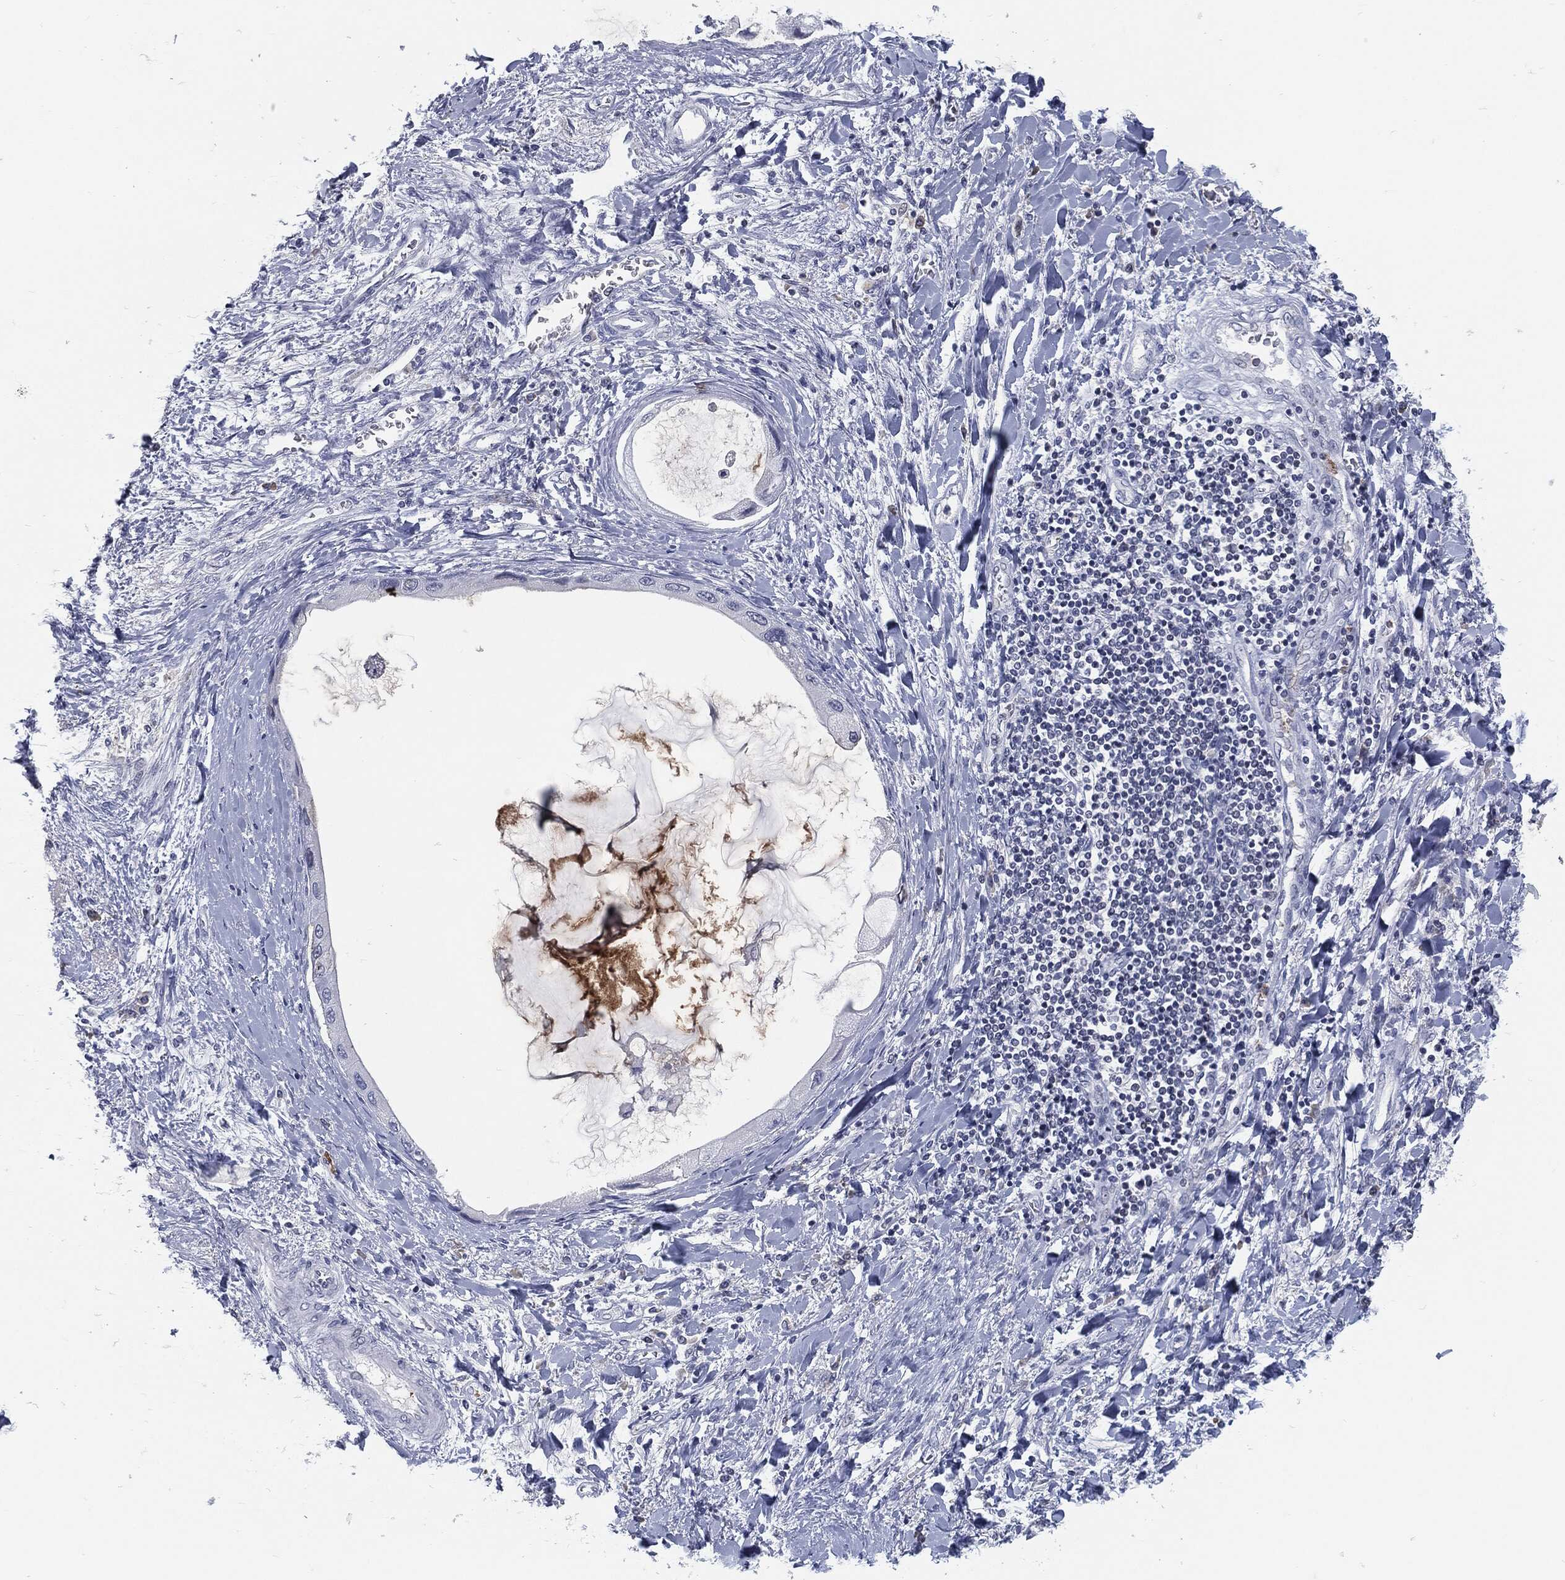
{"staining": {"intensity": "strong", "quantity": "<25%", "location": "cytoplasmic/membranous"}, "tissue": "liver cancer", "cell_type": "Tumor cells", "image_type": "cancer", "snomed": [{"axis": "morphology", "description": "Cholangiocarcinoma"}, {"axis": "topography", "description": "Liver"}], "caption": "Protein expression analysis of human cholangiocarcinoma (liver) reveals strong cytoplasmic/membranous staining in about <25% of tumor cells.", "gene": "PROM1", "patient": {"sex": "male", "age": 50}}